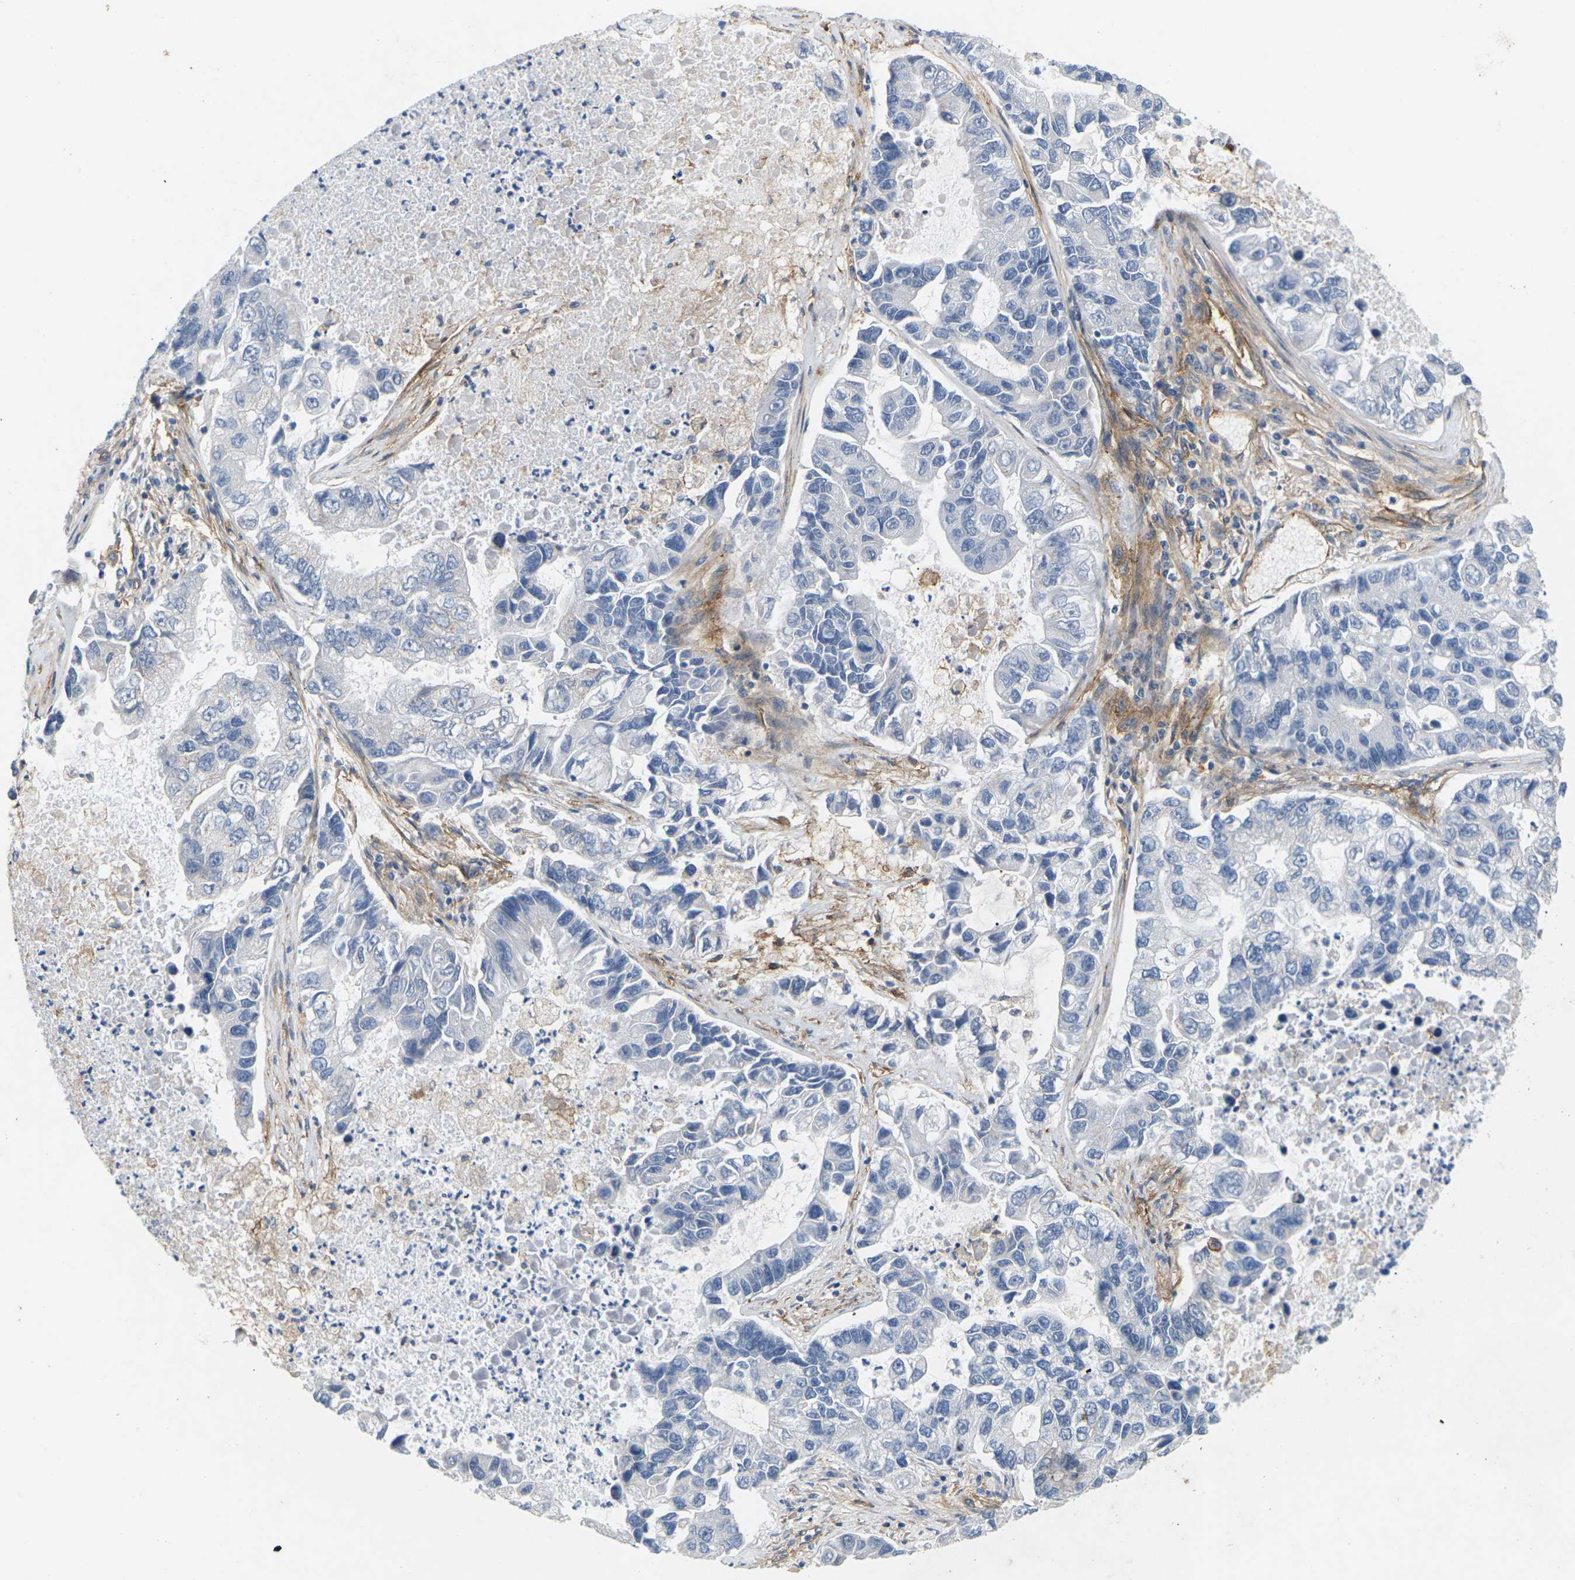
{"staining": {"intensity": "negative", "quantity": "none", "location": "none"}, "tissue": "lung cancer", "cell_type": "Tumor cells", "image_type": "cancer", "snomed": [{"axis": "morphology", "description": "Adenocarcinoma, NOS"}, {"axis": "topography", "description": "Lung"}], "caption": "Immunohistochemistry micrograph of lung adenocarcinoma stained for a protein (brown), which displays no expression in tumor cells.", "gene": "ITGA5", "patient": {"sex": "female", "age": 51}}